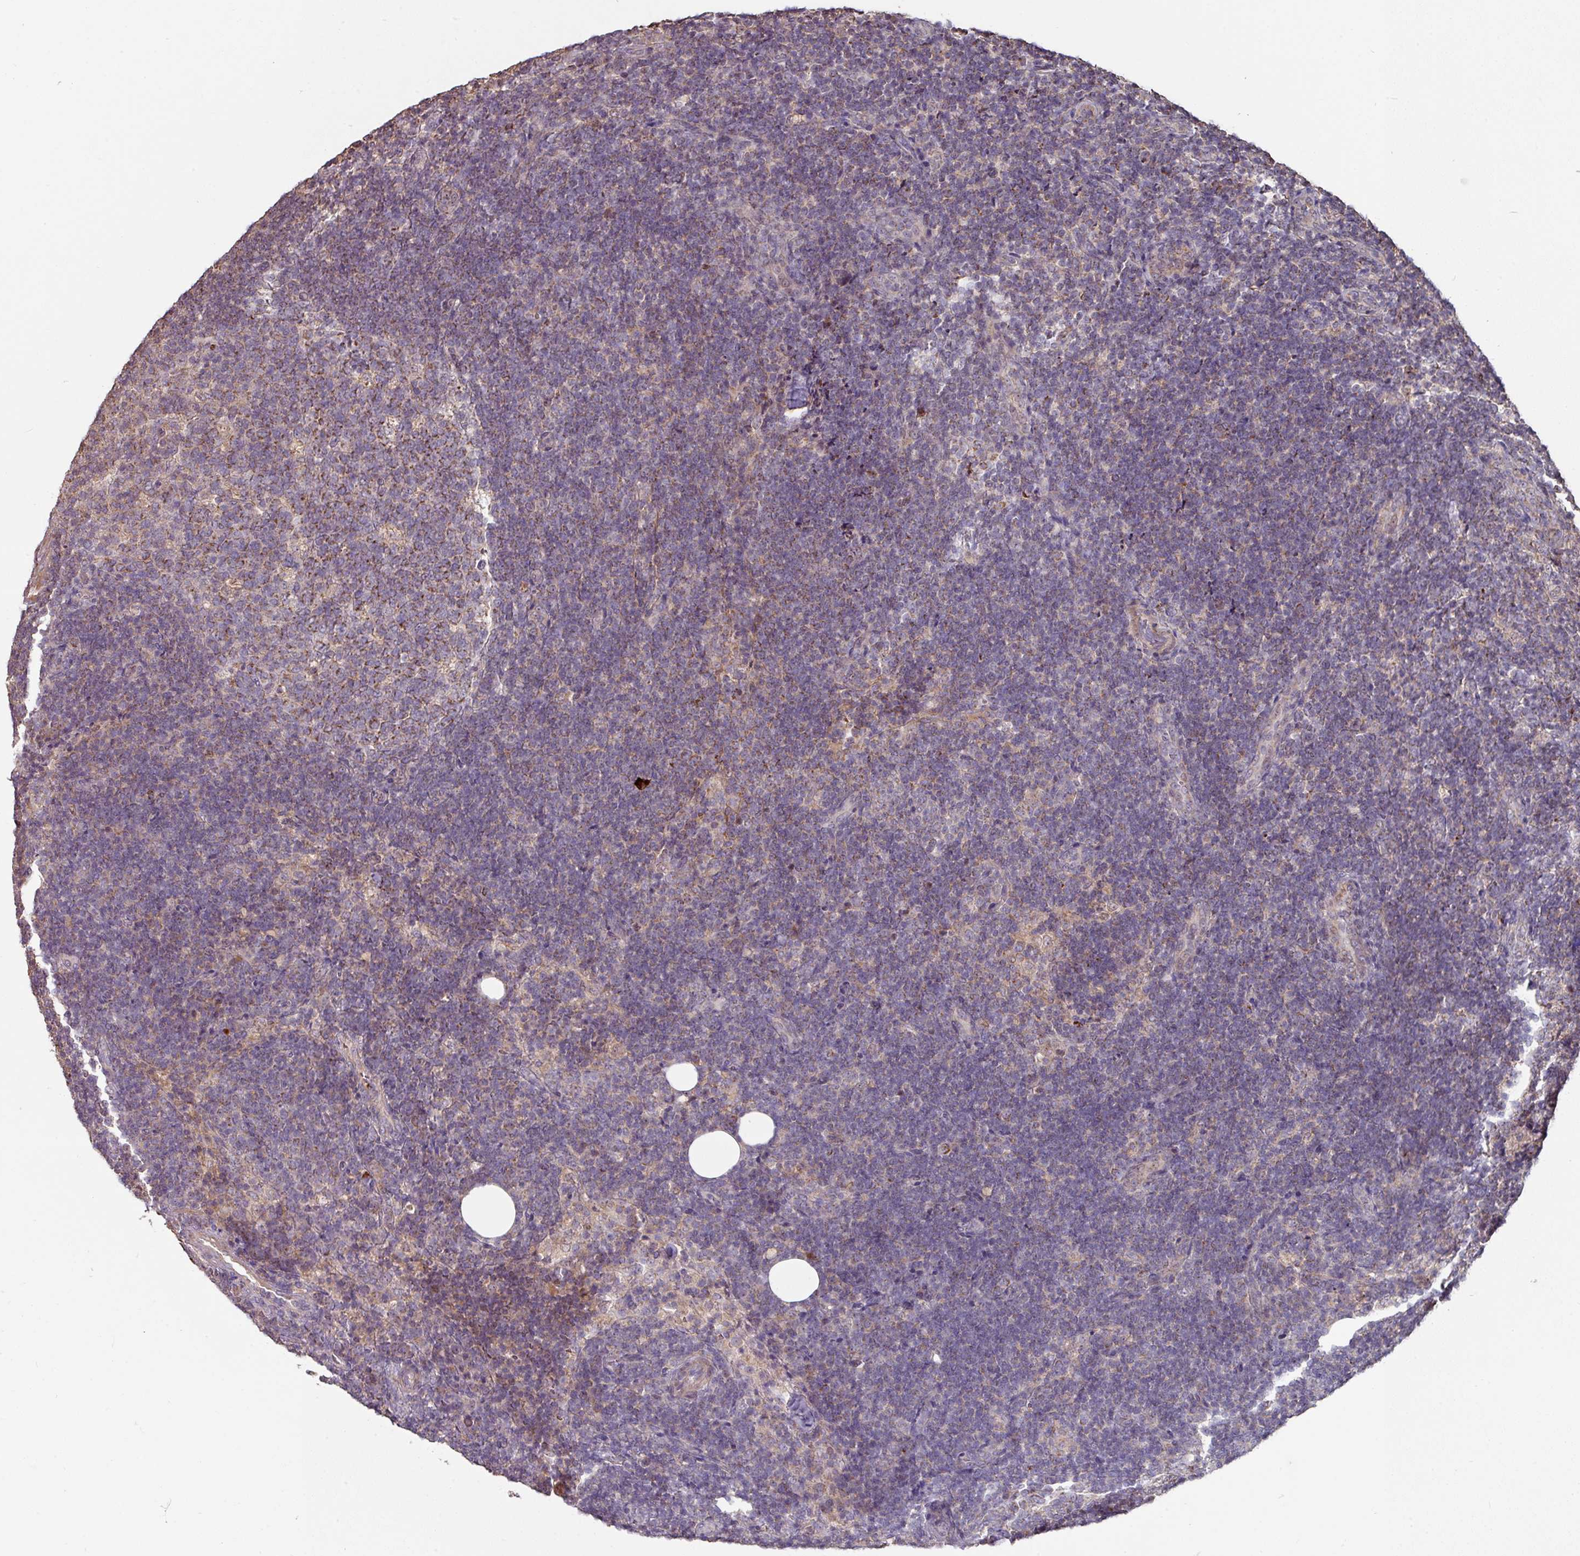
{"staining": {"intensity": "strong", "quantity": "25%-75%", "location": "cytoplasmic/membranous"}, "tissue": "lymph node", "cell_type": "Germinal center cells", "image_type": "normal", "snomed": [{"axis": "morphology", "description": "Normal tissue, NOS"}, {"axis": "topography", "description": "Lymph node"}], "caption": "This micrograph demonstrates immunohistochemistry (IHC) staining of unremarkable lymph node, with high strong cytoplasmic/membranous positivity in about 25%-75% of germinal center cells.", "gene": "OR2D3", "patient": {"sex": "female", "age": 31}}